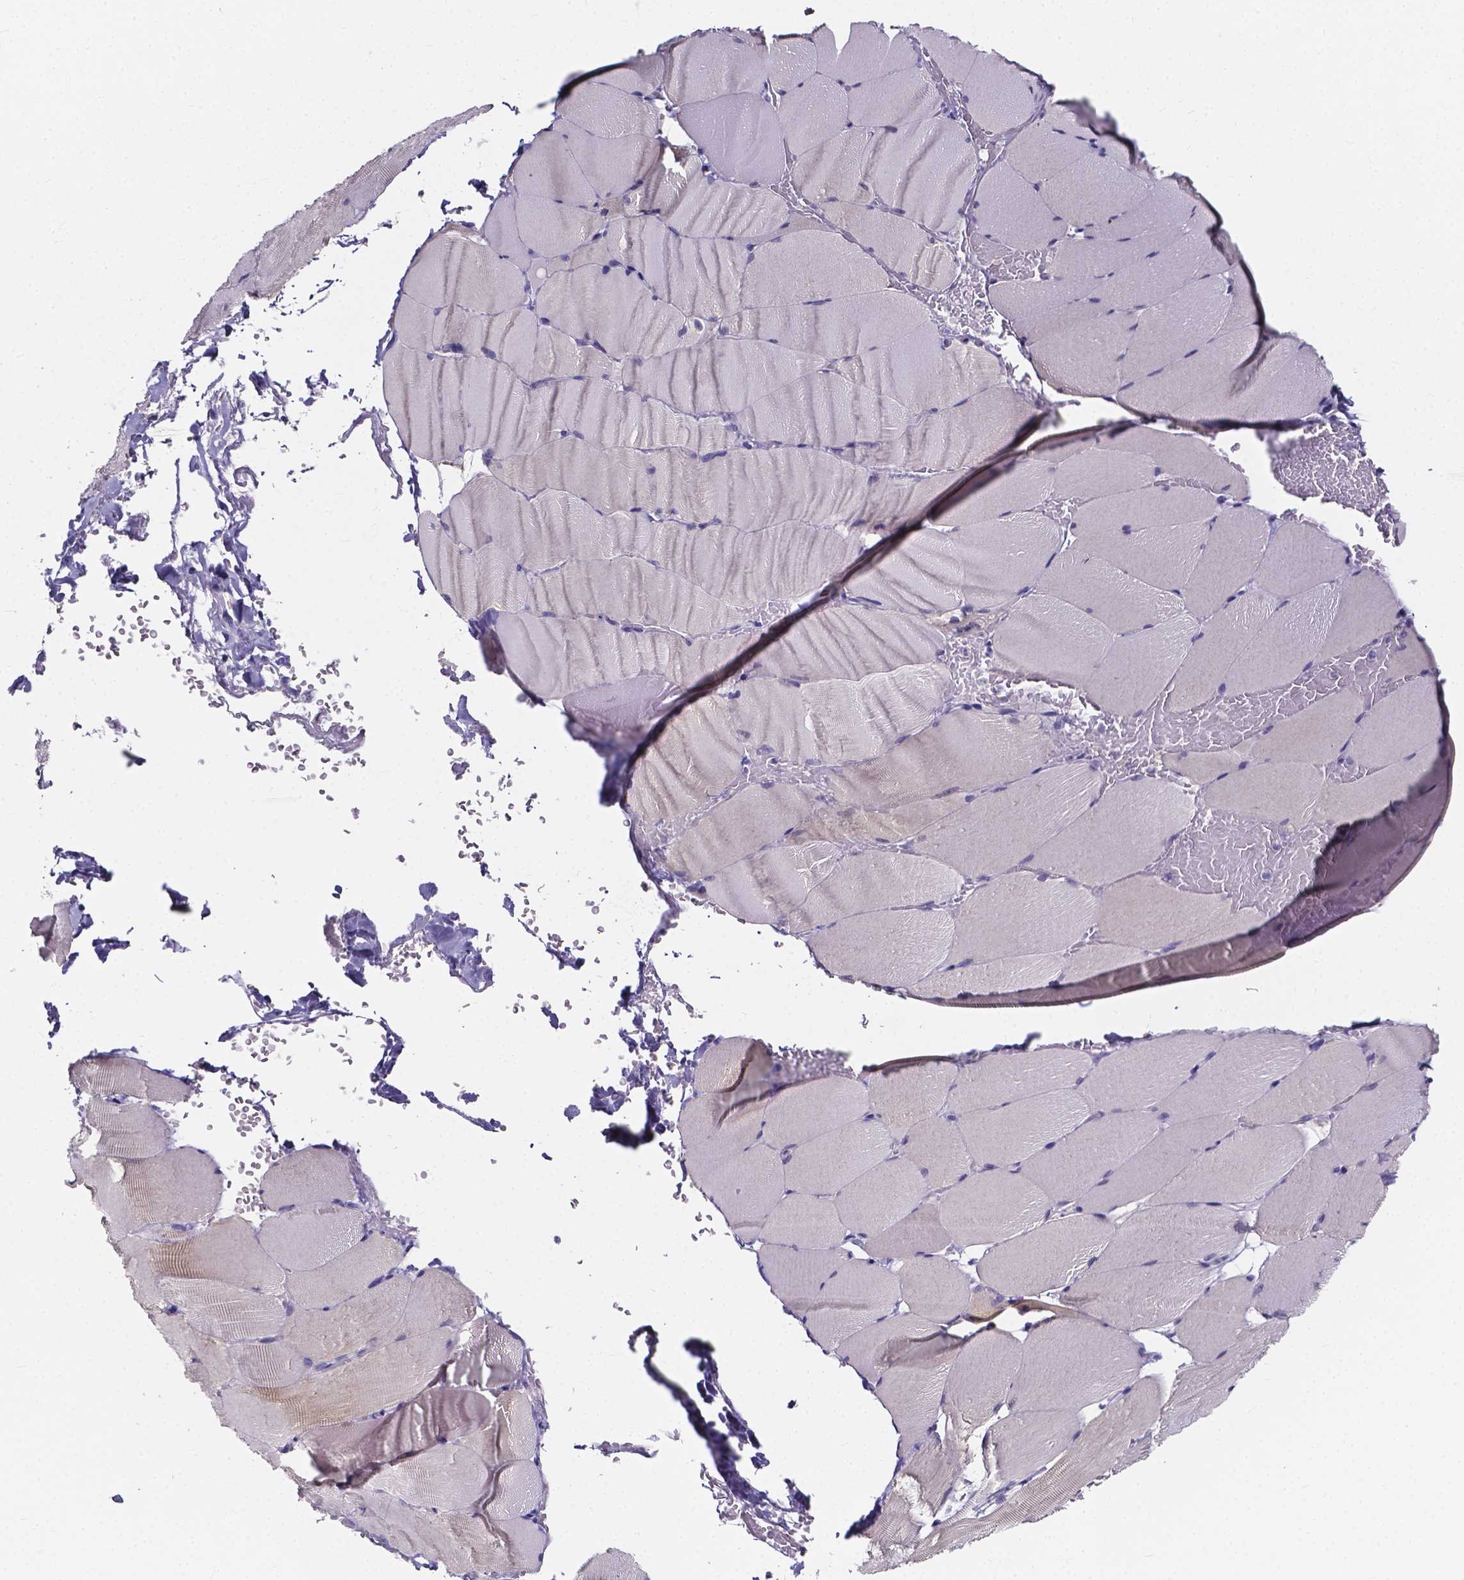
{"staining": {"intensity": "negative", "quantity": "none", "location": "none"}, "tissue": "skeletal muscle", "cell_type": "Myocytes", "image_type": "normal", "snomed": [{"axis": "morphology", "description": "Normal tissue, NOS"}, {"axis": "topography", "description": "Skeletal muscle"}], "caption": "Immunohistochemistry (IHC) photomicrograph of benign human skeletal muscle stained for a protein (brown), which demonstrates no staining in myocytes.", "gene": "SPOCD1", "patient": {"sex": "female", "age": 37}}